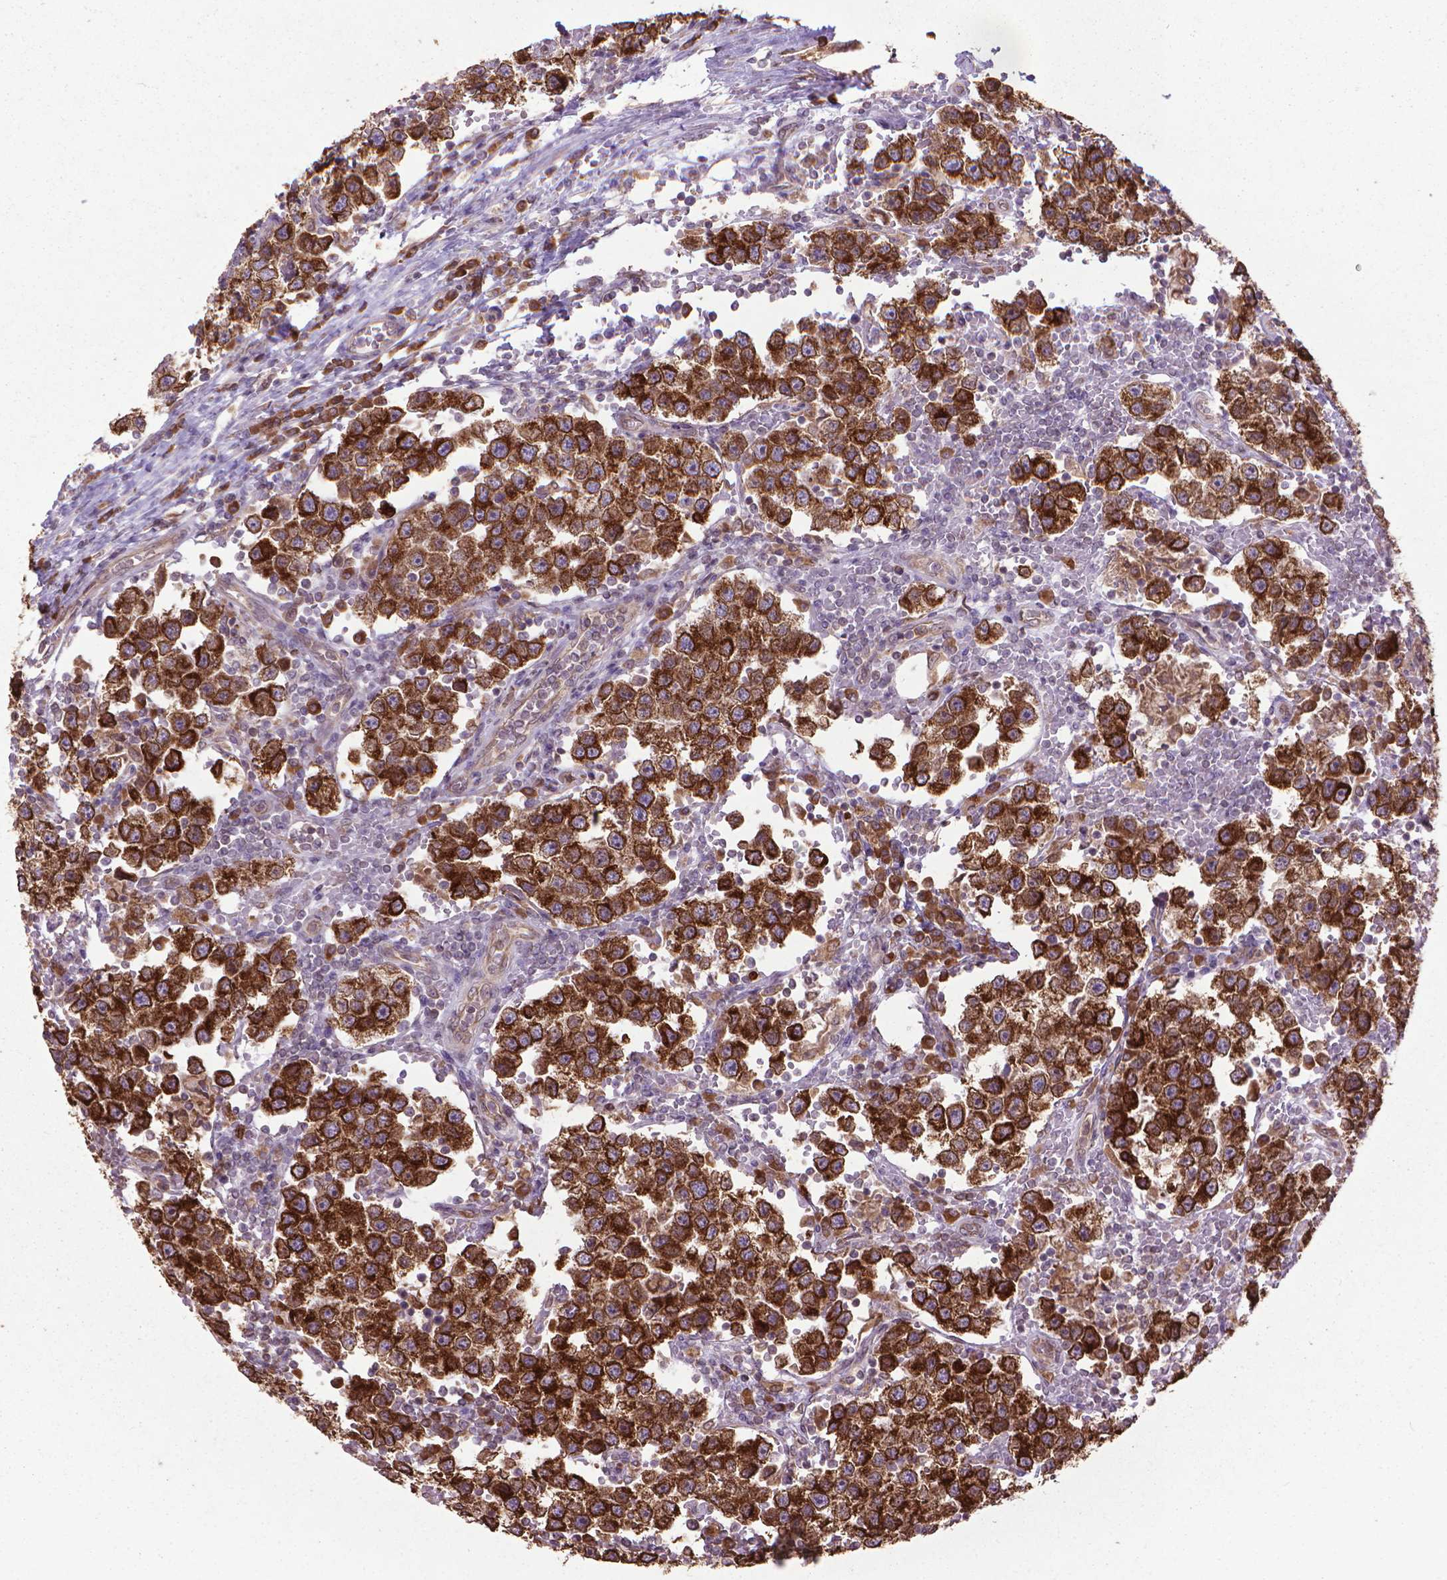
{"staining": {"intensity": "strong", "quantity": ">75%", "location": "cytoplasmic/membranous"}, "tissue": "testis cancer", "cell_type": "Tumor cells", "image_type": "cancer", "snomed": [{"axis": "morphology", "description": "Seminoma, NOS"}, {"axis": "topography", "description": "Testis"}], "caption": "Immunohistochemical staining of seminoma (testis) exhibits strong cytoplasmic/membranous protein expression in about >75% of tumor cells.", "gene": "GAS1", "patient": {"sex": "male", "age": 37}}